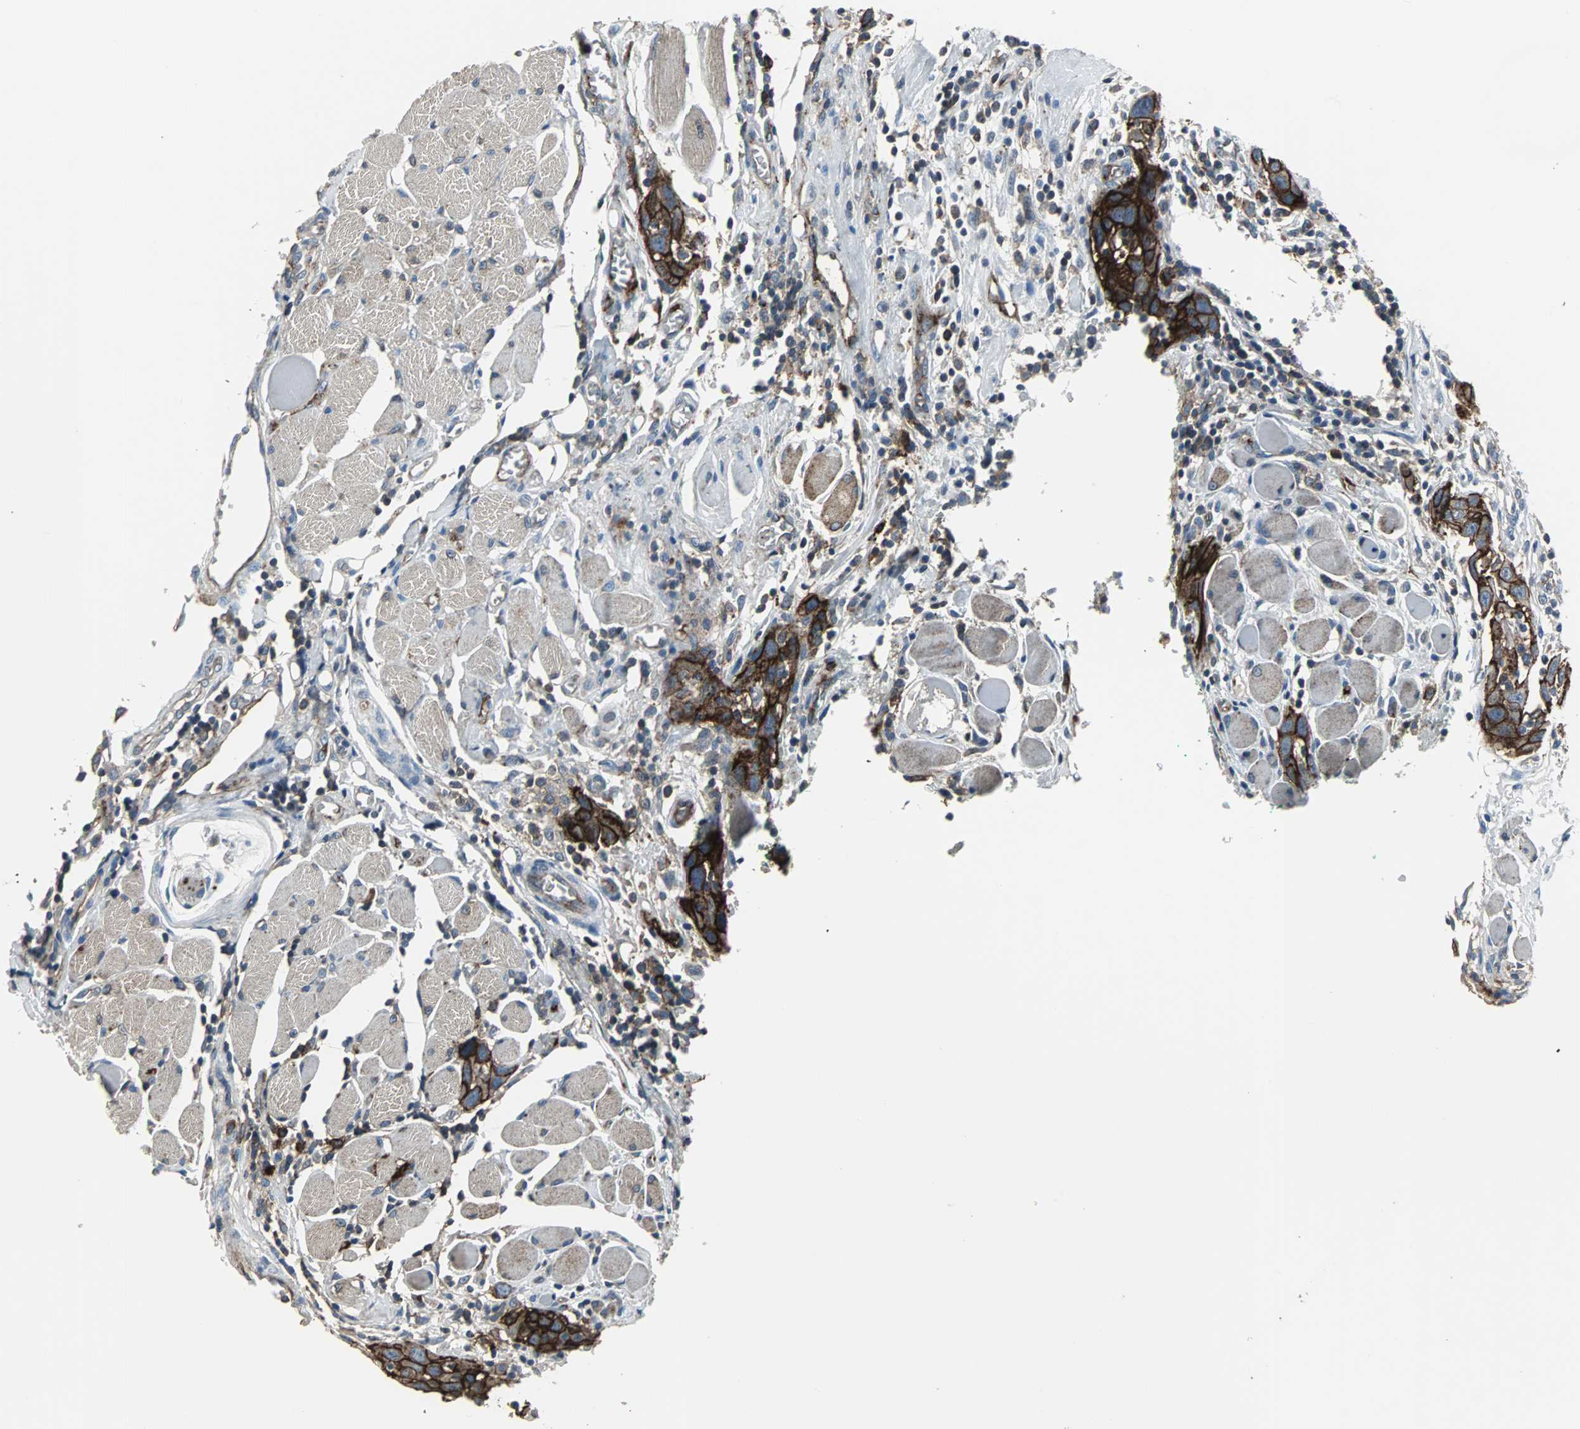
{"staining": {"intensity": "strong", "quantity": ">75%", "location": "cytoplasmic/membranous"}, "tissue": "head and neck cancer", "cell_type": "Tumor cells", "image_type": "cancer", "snomed": [{"axis": "morphology", "description": "Squamous cell carcinoma, NOS"}, {"axis": "topography", "description": "Oral tissue"}, {"axis": "topography", "description": "Head-Neck"}], "caption": "Tumor cells demonstrate strong cytoplasmic/membranous expression in about >75% of cells in head and neck cancer.", "gene": "F11R", "patient": {"sex": "female", "age": 50}}